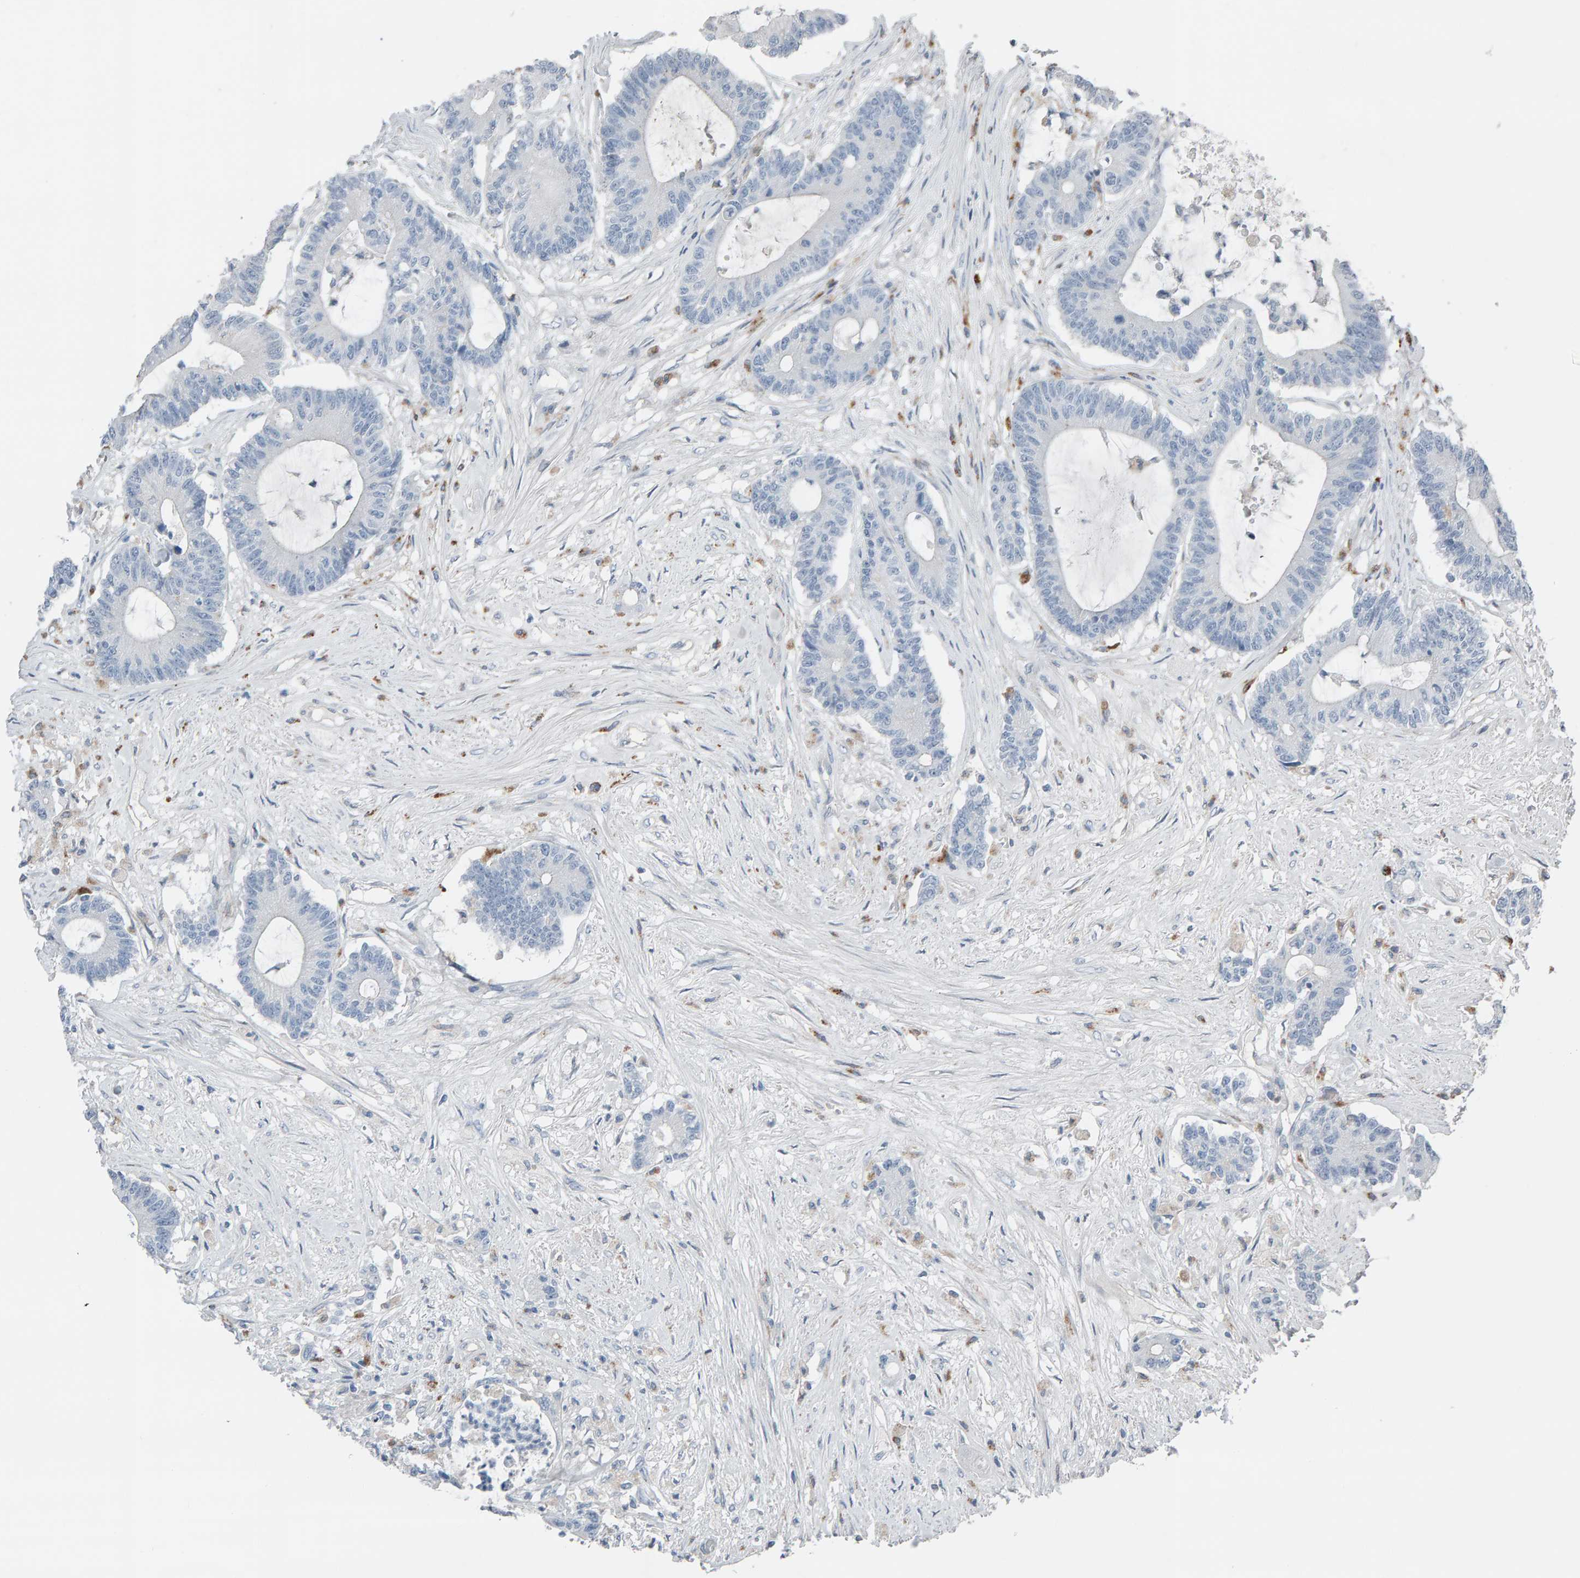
{"staining": {"intensity": "negative", "quantity": "none", "location": "none"}, "tissue": "colorectal cancer", "cell_type": "Tumor cells", "image_type": "cancer", "snomed": [{"axis": "morphology", "description": "Adenocarcinoma, NOS"}, {"axis": "topography", "description": "Colon"}], "caption": "An immunohistochemistry photomicrograph of colorectal cancer is shown. There is no staining in tumor cells of colorectal cancer.", "gene": "IPPK", "patient": {"sex": "female", "age": 84}}